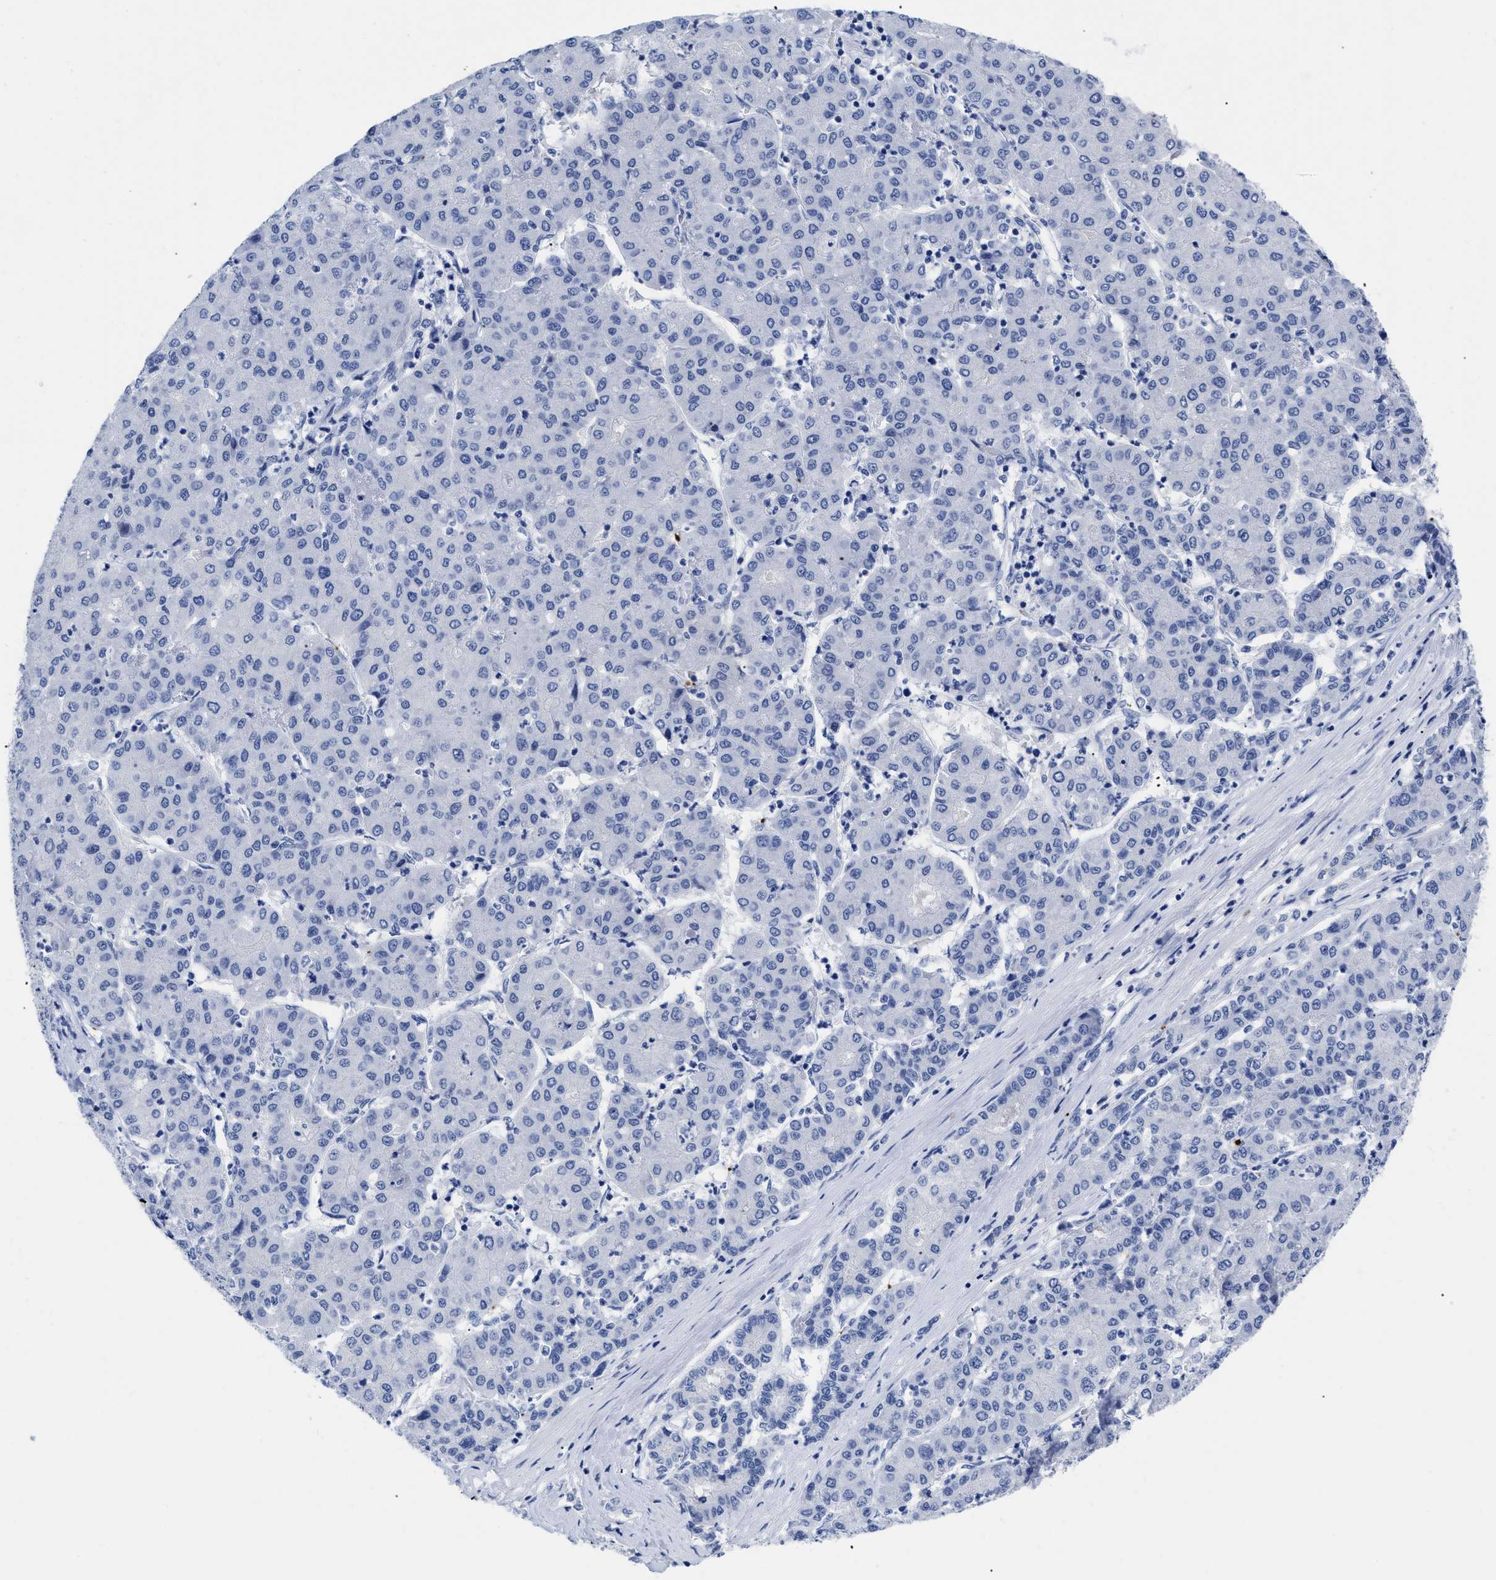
{"staining": {"intensity": "negative", "quantity": "none", "location": "none"}, "tissue": "liver cancer", "cell_type": "Tumor cells", "image_type": "cancer", "snomed": [{"axis": "morphology", "description": "Carcinoma, Hepatocellular, NOS"}, {"axis": "topography", "description": "Liver"}], "caption": "Protein analysis of liver cancer exhibits no significant expression in tumor cells.", "gene": "TREML1", "patient": {"sex": "male", "age": 65}}